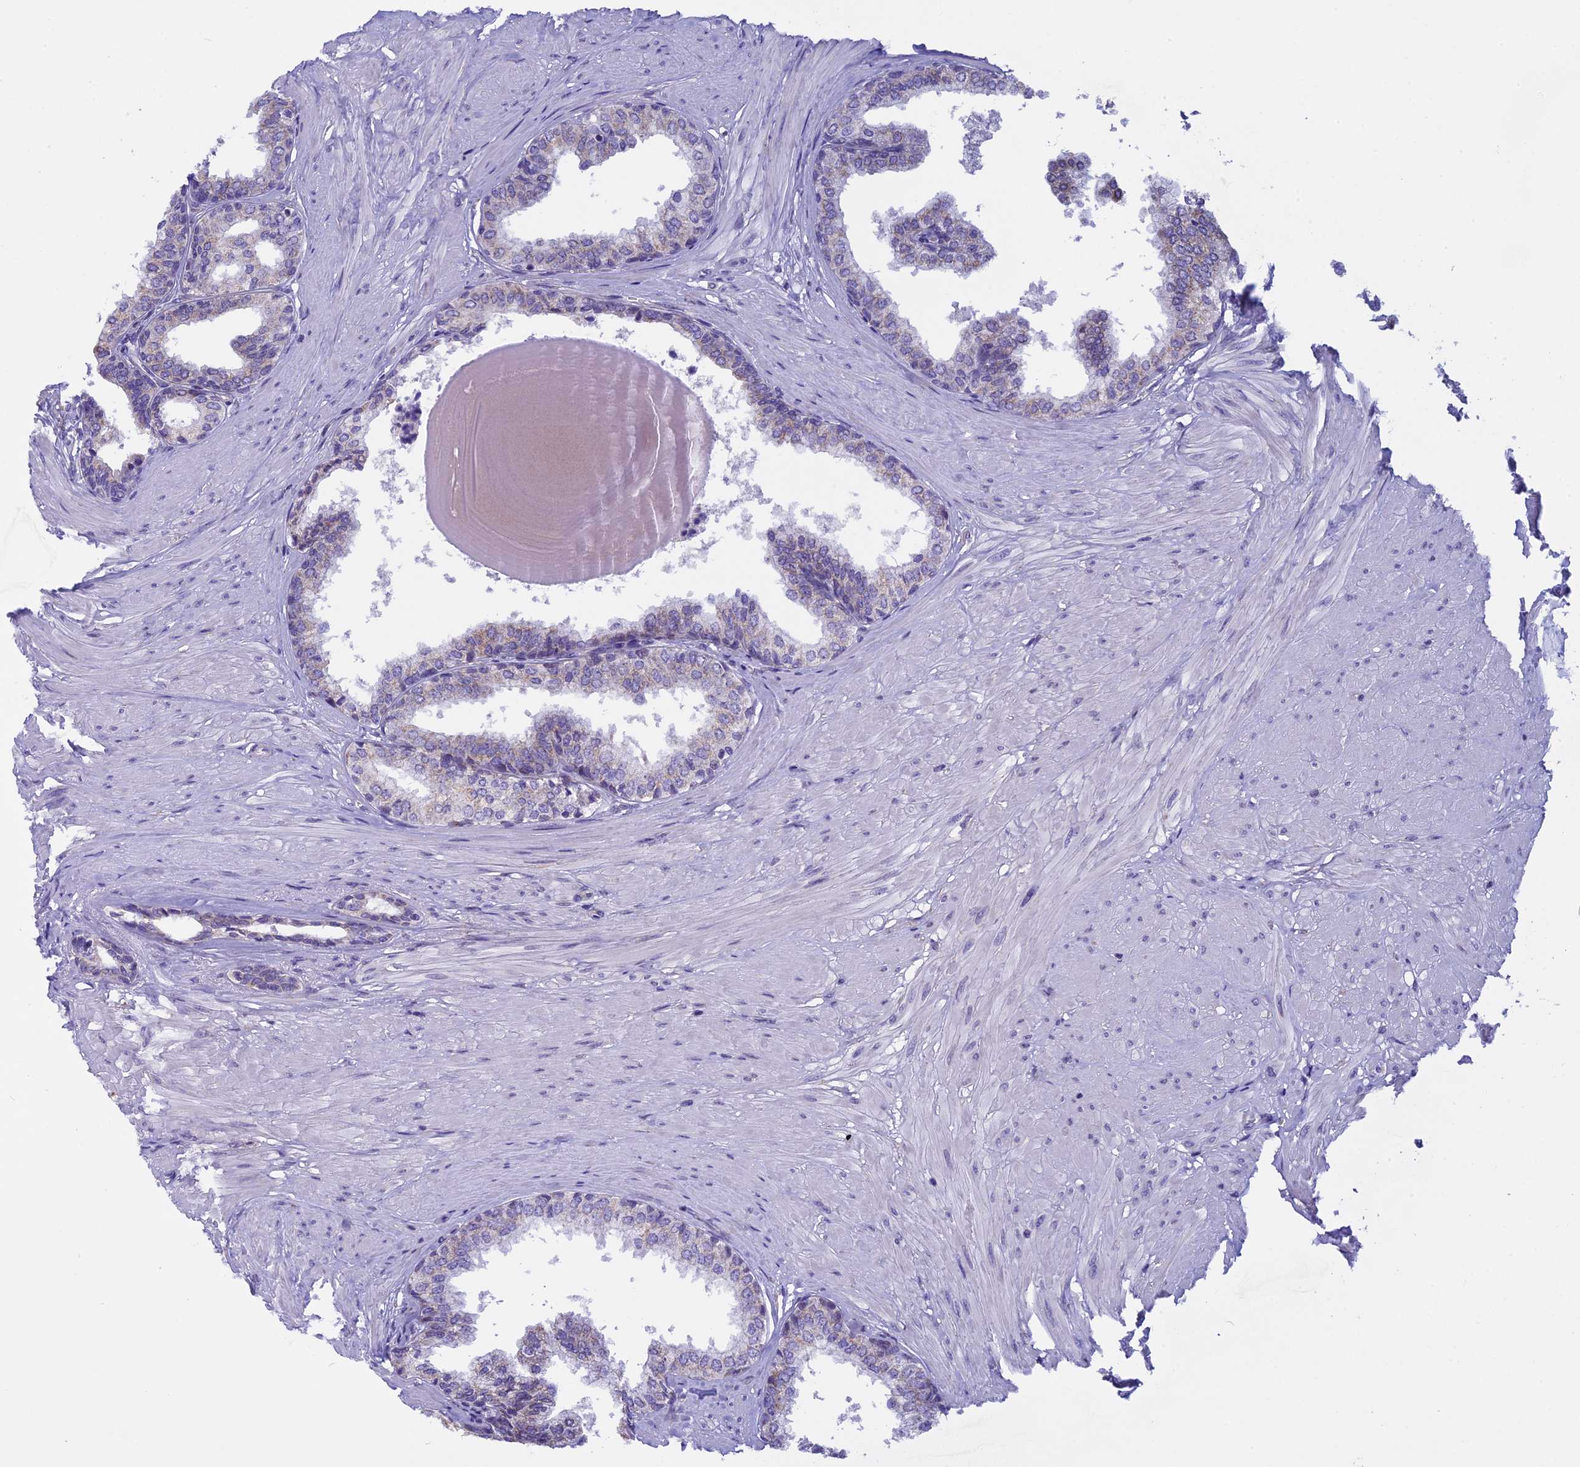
{"staining": {"intensity": "weak", "quantity": "<25%", "location": "cytoplasmic/membranous"}, "tissue": "prostate", "cell_type": "Glandular cells", "image_type": "normal", "snomed": [{"axis": "morphology", "description": "Normal tissue, NOS"}, {"axis": "topography", "description": "Prostate"}], "caption": "Protein analysis of benign prostate shows no significant positivity in glandular cells.", "gene": "ZNF317", "patient": {"sex": "male", "age": 48}}